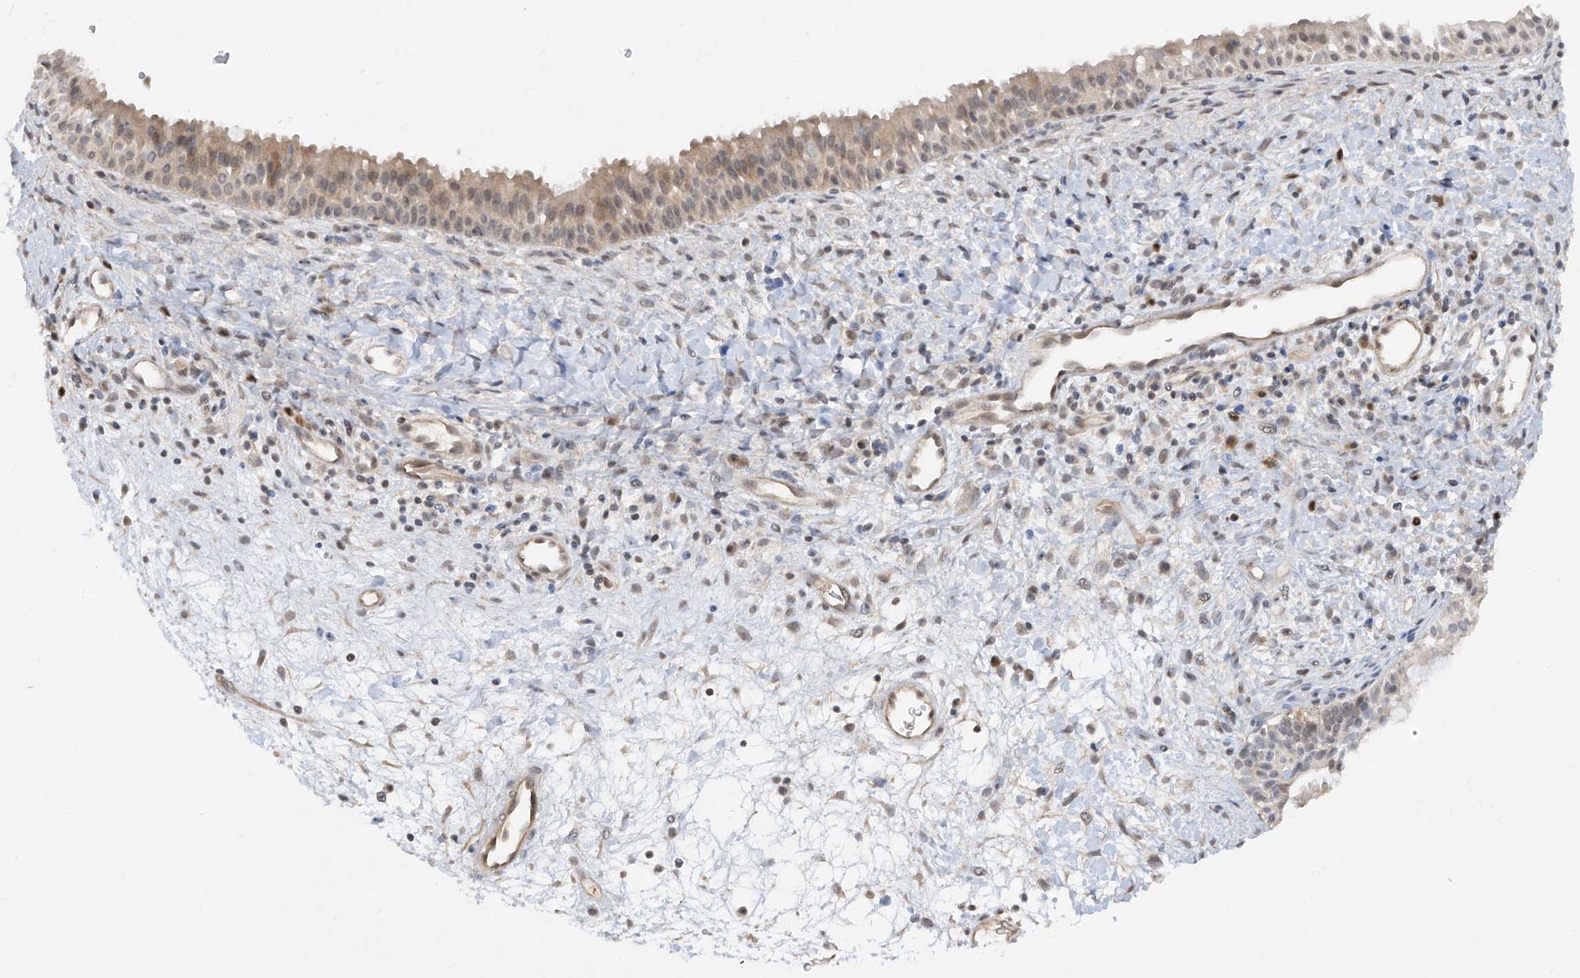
{"staining": {"intensity": "weak", "quantity": "25%-75%", "location": "cytoplasmic/membranous"}, "tissue": "nasopharynx", "cell_type": "Respiratory epithelial cells", "image_type": "normal", "snomed": [{"axis": "morphology", "description": "Normal tissue, NOS"}, {"axis": "topography", "description": "Nasopharynx"}], "caption": "Respiratory epithelial cells reveal low levels of weak cytoplasmic/membranous expression in approximately 25%-75% of cells in benign nasopharynx. (brown staining indicates protein expression, while blue staining denotes nuclei).", "gene": "ZNF358", "patient": {"sex": "male", "age": 22}}